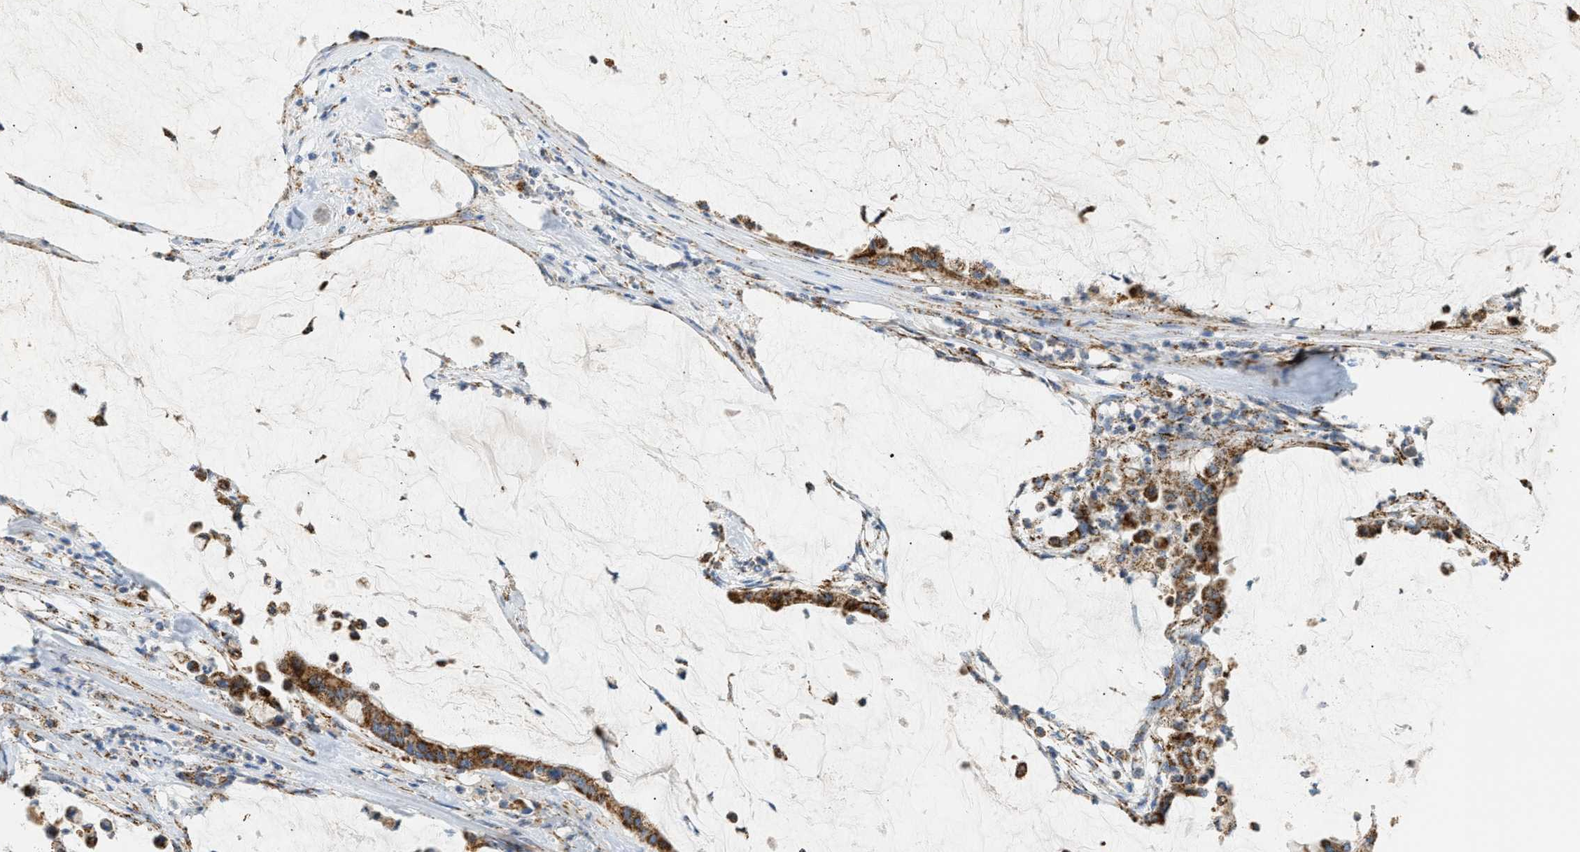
{"staining": {"intensity": "moderate", "quantity": ">75%", "location": "cytoplasmic/membranous"}, "tissue": "pancreatic cancer", "cell_type": "Tumor cells", "image_type": "cancer", "snomed": [{"axis": "morphology", "description": "Adenocarcinoma, NOS"}, {"axis": "topography", "description": "Pancreas"}], "caption": "Pancreatic cancer stained with a brown dye exhibits moderate cytoplasmic/membranous positive staining in approximately >75% of tumor cells.", "gene": "OGDH", "patient": {"sex": "male", "age": 41}}